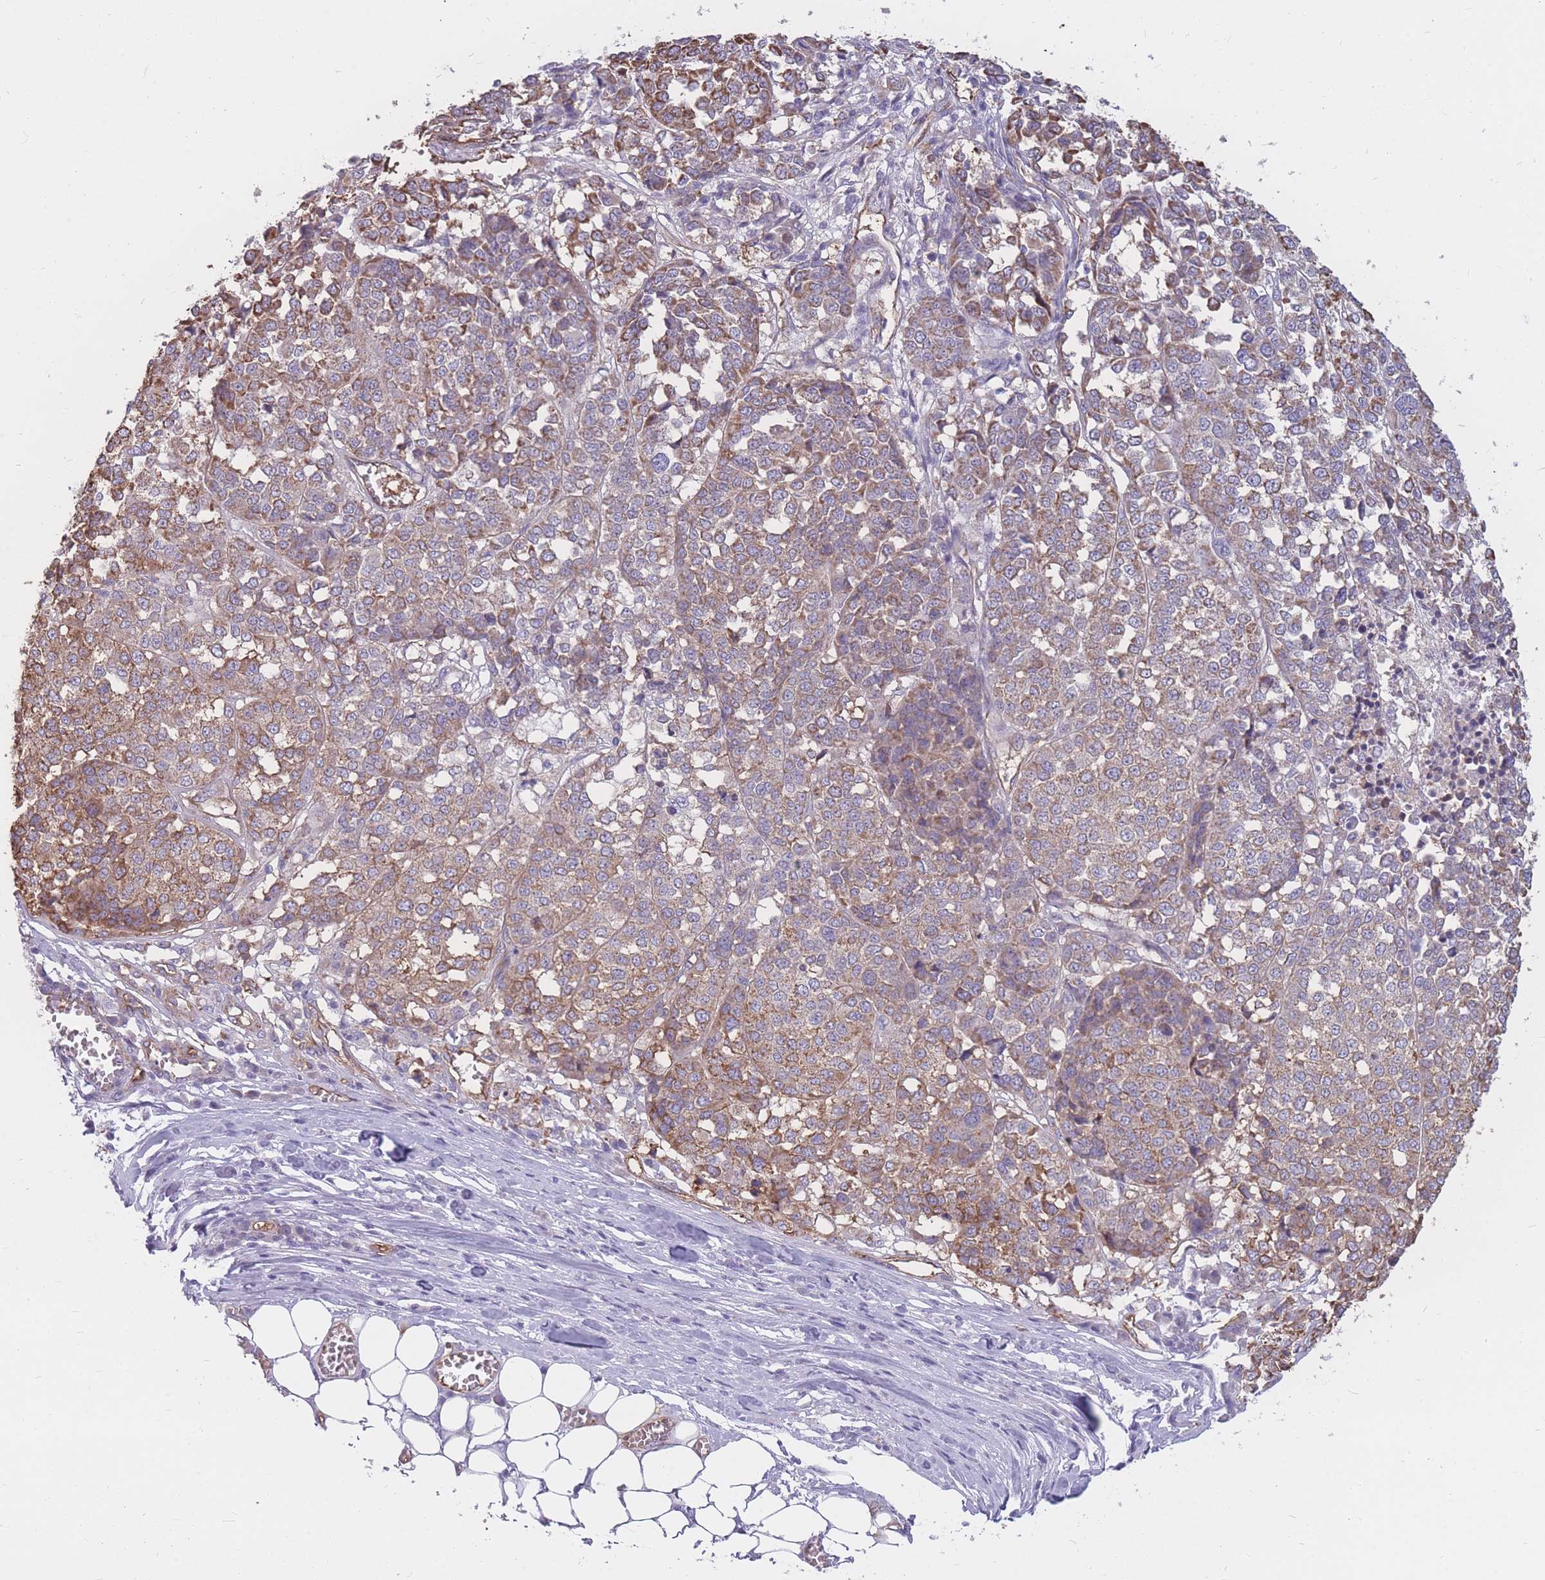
{"staining": {"intensity": "moderate", "quantity": ">75%", "location": "cytoplasmic/membranous"}, "tissue": "melanoma", "cell_type": "Tumor cells", "image_type": "cancer", "snomed": [{"axis": "morphology", "description": "Malignant melanoma, Metastatic site"}, {"axis": "topography", "description": "Lymph node"}], "caption": "A micrograph of human melanoma stained for a protein exhibits moderate cytoplasmic/membranous brown staining in tumor cells. (Brightfield microscopy of DAB IHC at high magnification).", "gene": "GNA11", "patient": {"sex": "male", "age": 44}}